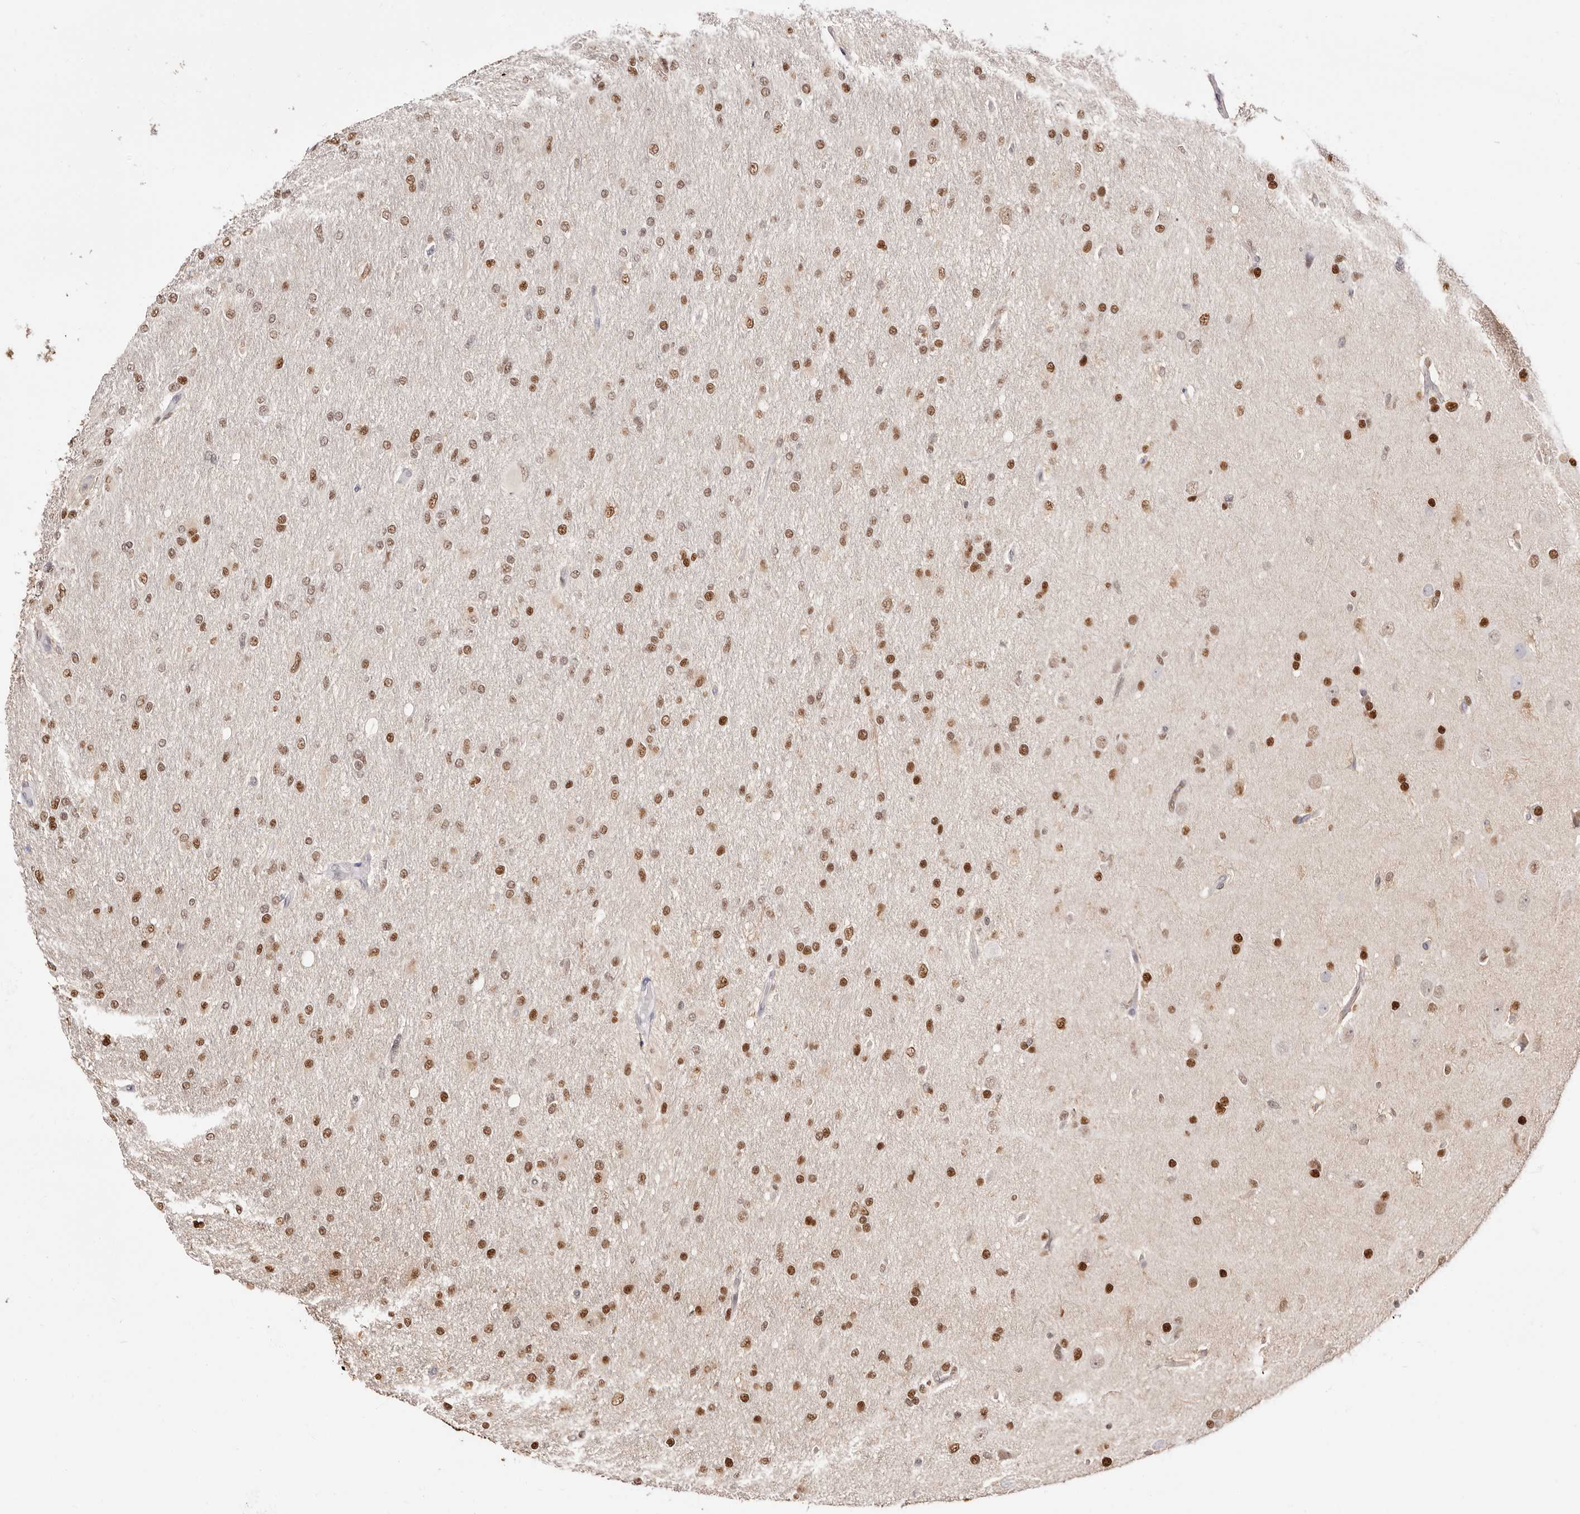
{"staining": {"intensity": "moderate", "quantity": ">75%", "location": "nuclear"}, "tissue": "glioma", "cell_type": "Tumor cells", "image_type": "cancer", "snomed": [{"axis": "morphology", "description": "Glioma, malignant, High grade"}, {"axis": "topography", "description": "Cerebral cortex"}], "caption": "High-power microscopy captured an immunohistochemistry (IHC) photomicrograph of malignant glioma (high-grade), revealing moderate nuclear expression in about >75% of tumor cells. (Stains: DAB in brown, nuclei in blue, Microscopy: brightfield microscopy at high magnification).", "gene": "TKT", "patient": {"sex": "female", "age": 36}}